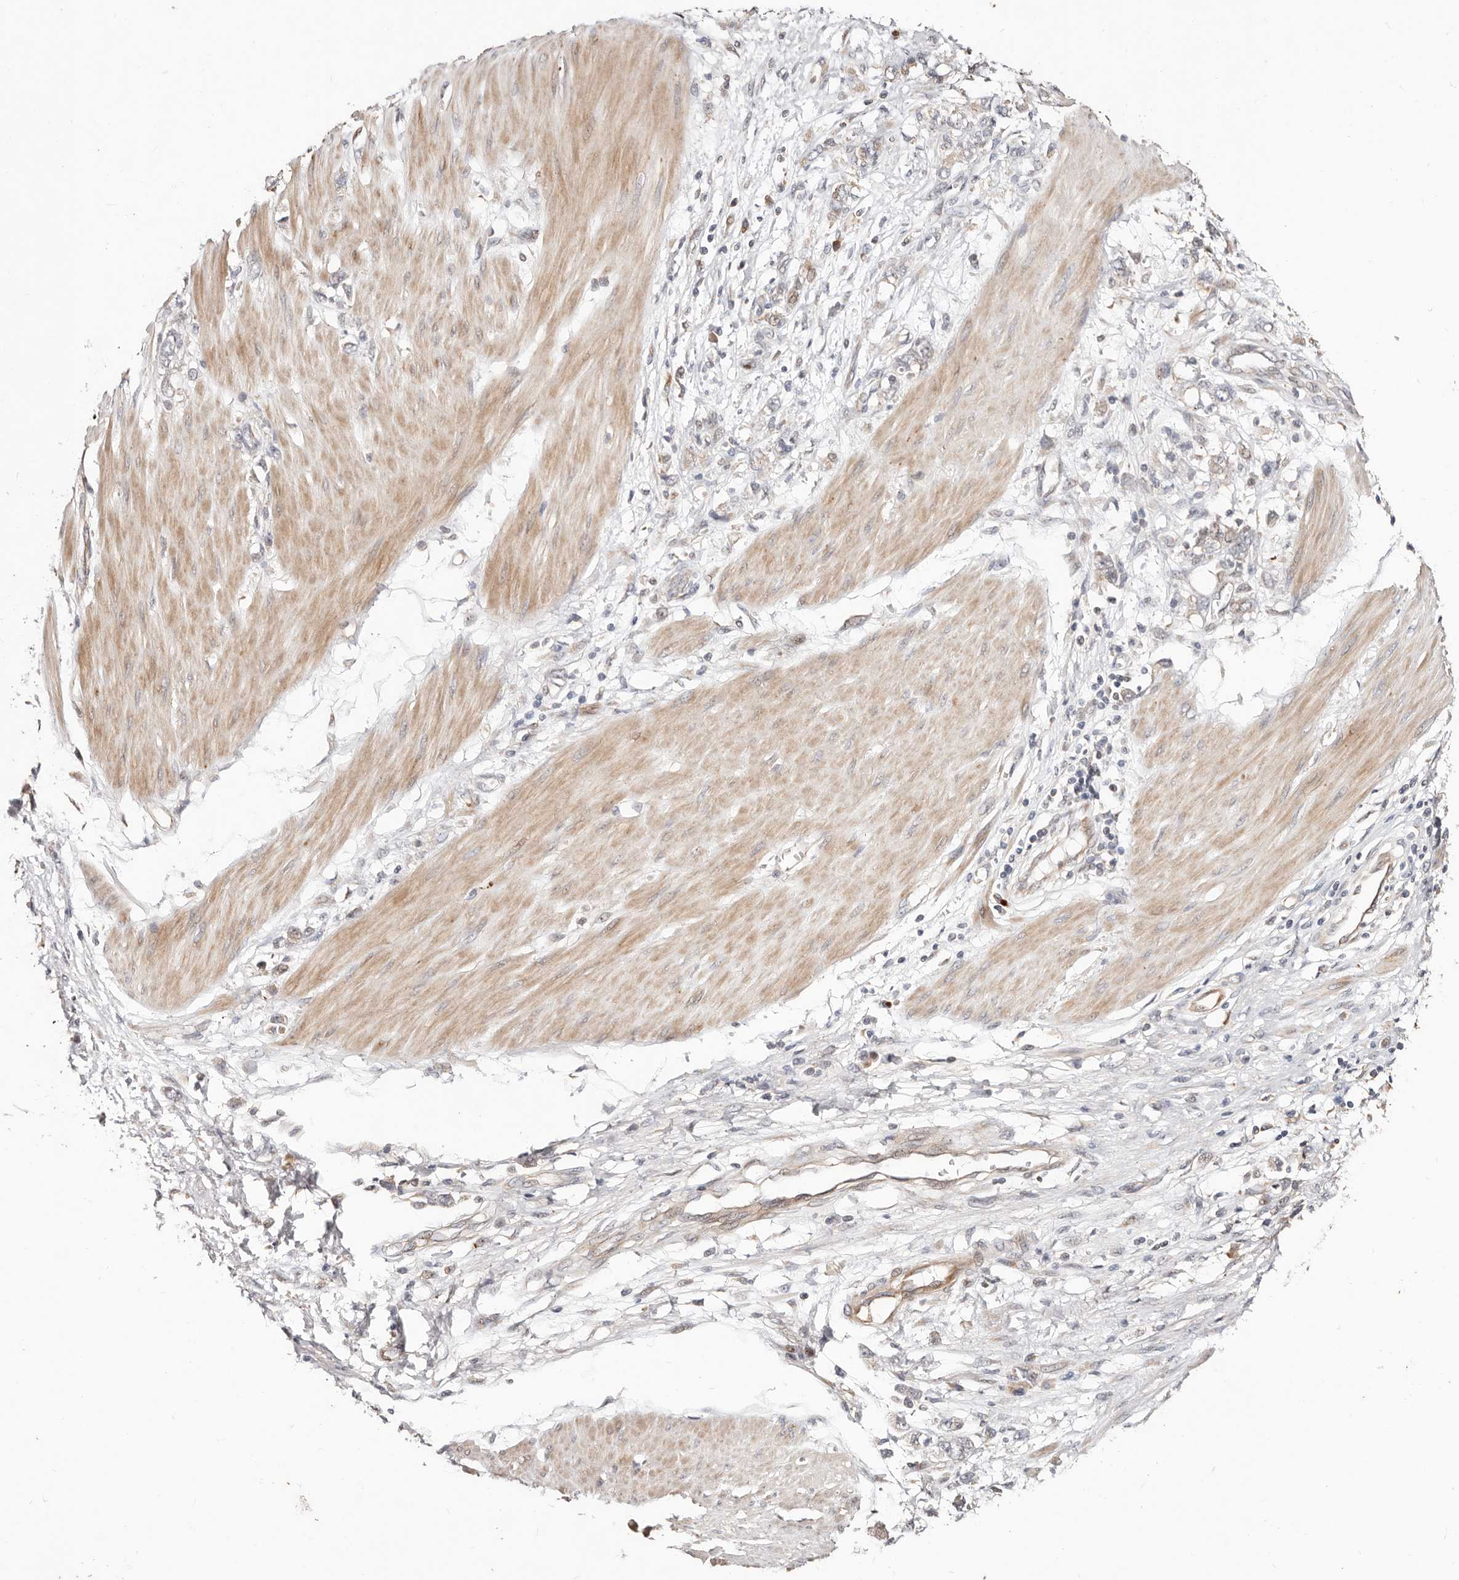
{"staining": {"intensity": "negative", "quantity": "none", "location": "none"}, "tissue": "stomach cancer", "cell_type": "Tumor cells", "image_type": "cancer", "snomed": [{"axis": "morphology", "description": "Adenocarcinoma, NOS"}, {"axis": "topography", "description": "Stomach"}], "caption": "Tumor cells are negative for brown protein staining in stomach cancer (adenocarcinoma).", "gene": "USP33", "patient": {"sex": "female", "age": 76}}